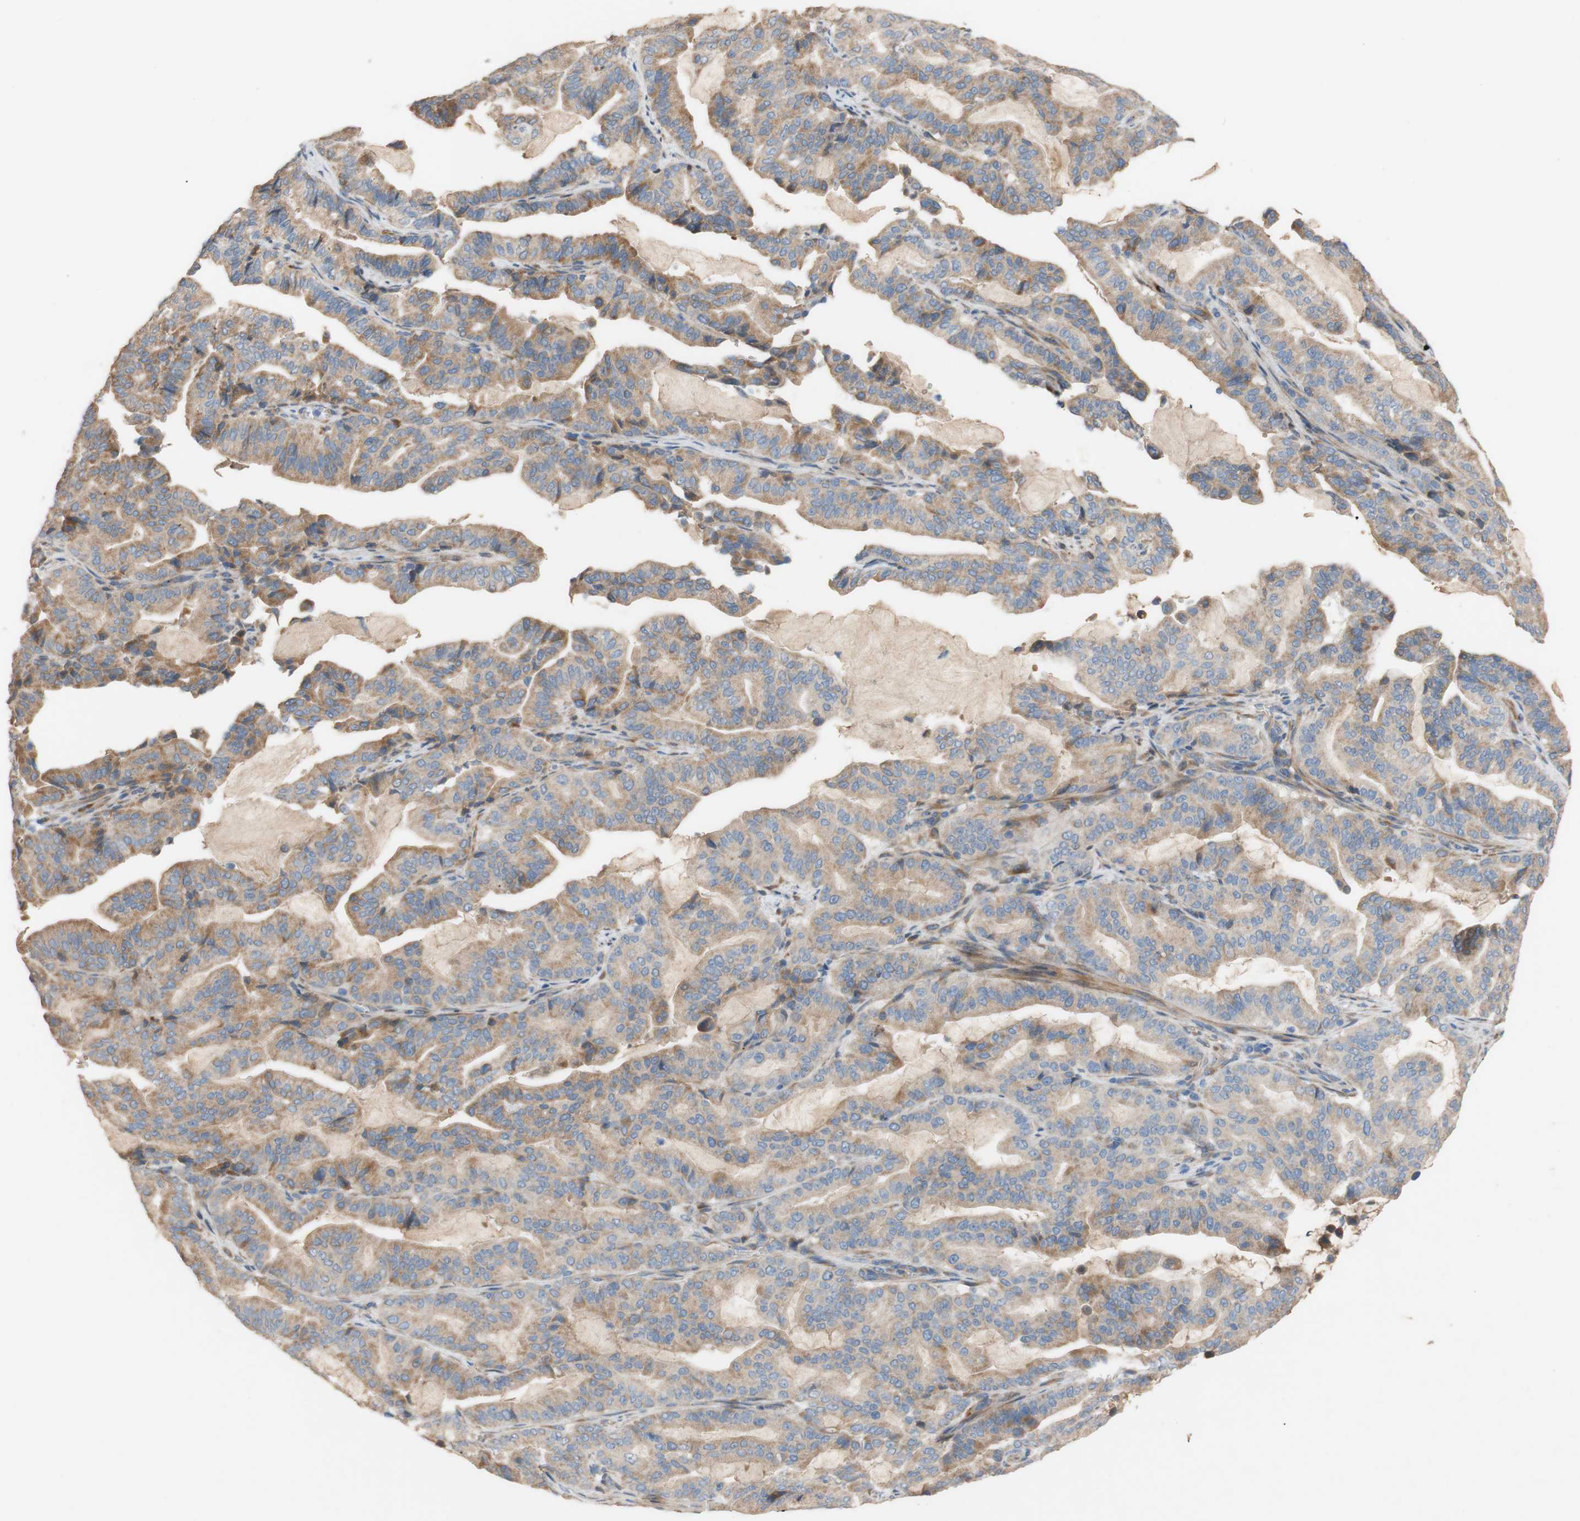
{"staining": {"intensity": "moderate", "quantity": ">75%", "location": "cytoplasmic/membranous"}, "tissue": "pancreatic cancer", "cell_type": "Tumor cells", "image_type": "cancer", "snomed": [{"axis": "morphology", "description": "Adenocarcinoma, NOS"}, {"axis": "topography", "description": "Pancreas"}], "caption": "Immunohistochemistry histopathology image of neoplastic tissue: human pancreatic cancer stained using immunohistochemistry (IHC) demonstrates medium levels of moderate protein expression localized specifically in the cytoplasmic/membranous of tumor cells, appearing as a cytoplasmic/membranous brown color.", "gene": "DKK3", "patient": {"sex": "male", "age": 63}}